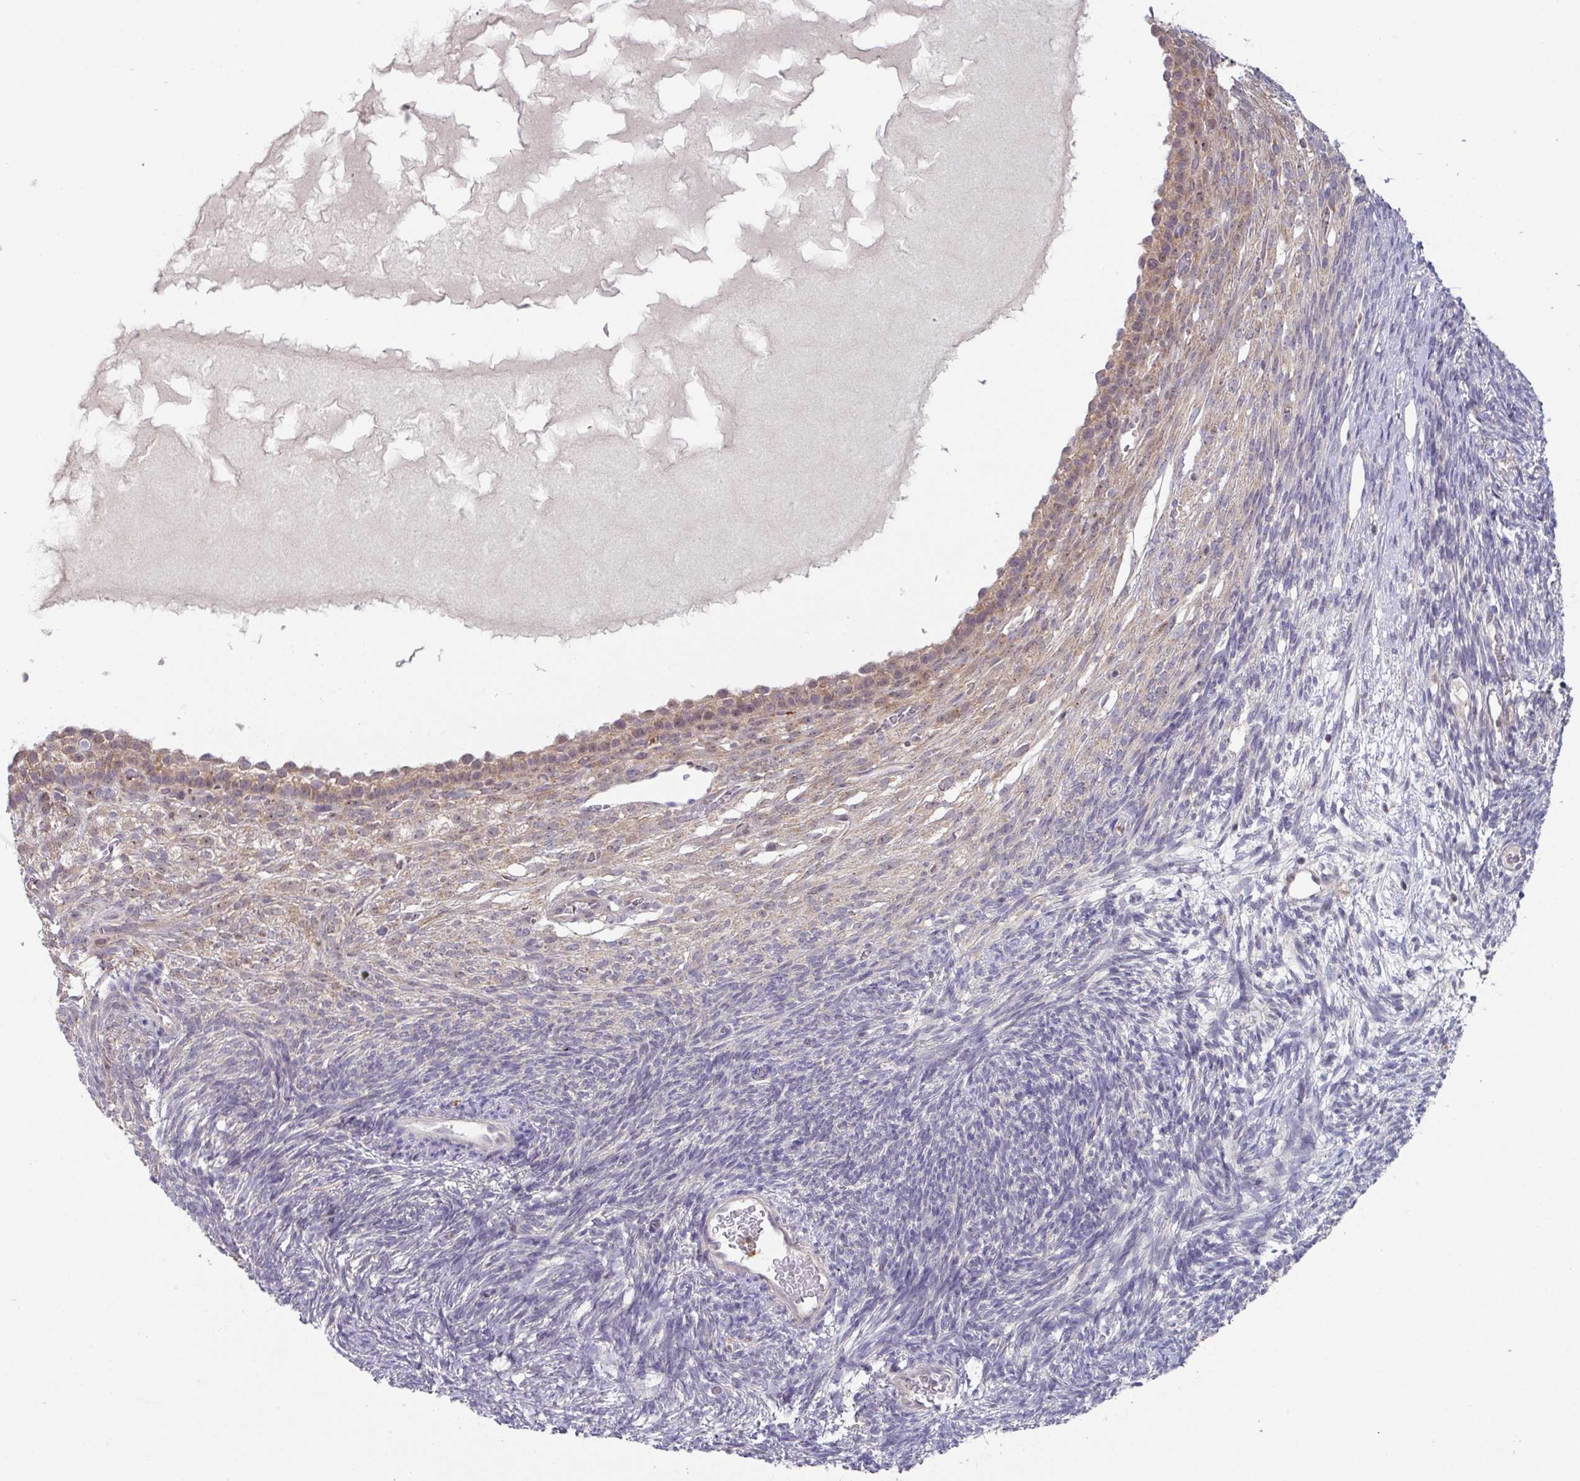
{"staining": {"intensity": "negative", "quantity": "none", "location": "none"}, "tissue": "ovary", "cell_type": "Follicle cells", "image_type": "normal", "snomed": [{"axis": "morphology", "description": "Normal tissue, NOS"}, {"axis": "topography", "description": "Ovary"}], "caption": "Follicle cells are negative for protein expression in unremarkable human ovary. (DAB IHC visualized using brightfield microscopy, high magnification).", "gene": "DCAF12L1", "patient": {"sex": "female", "age": 39}}